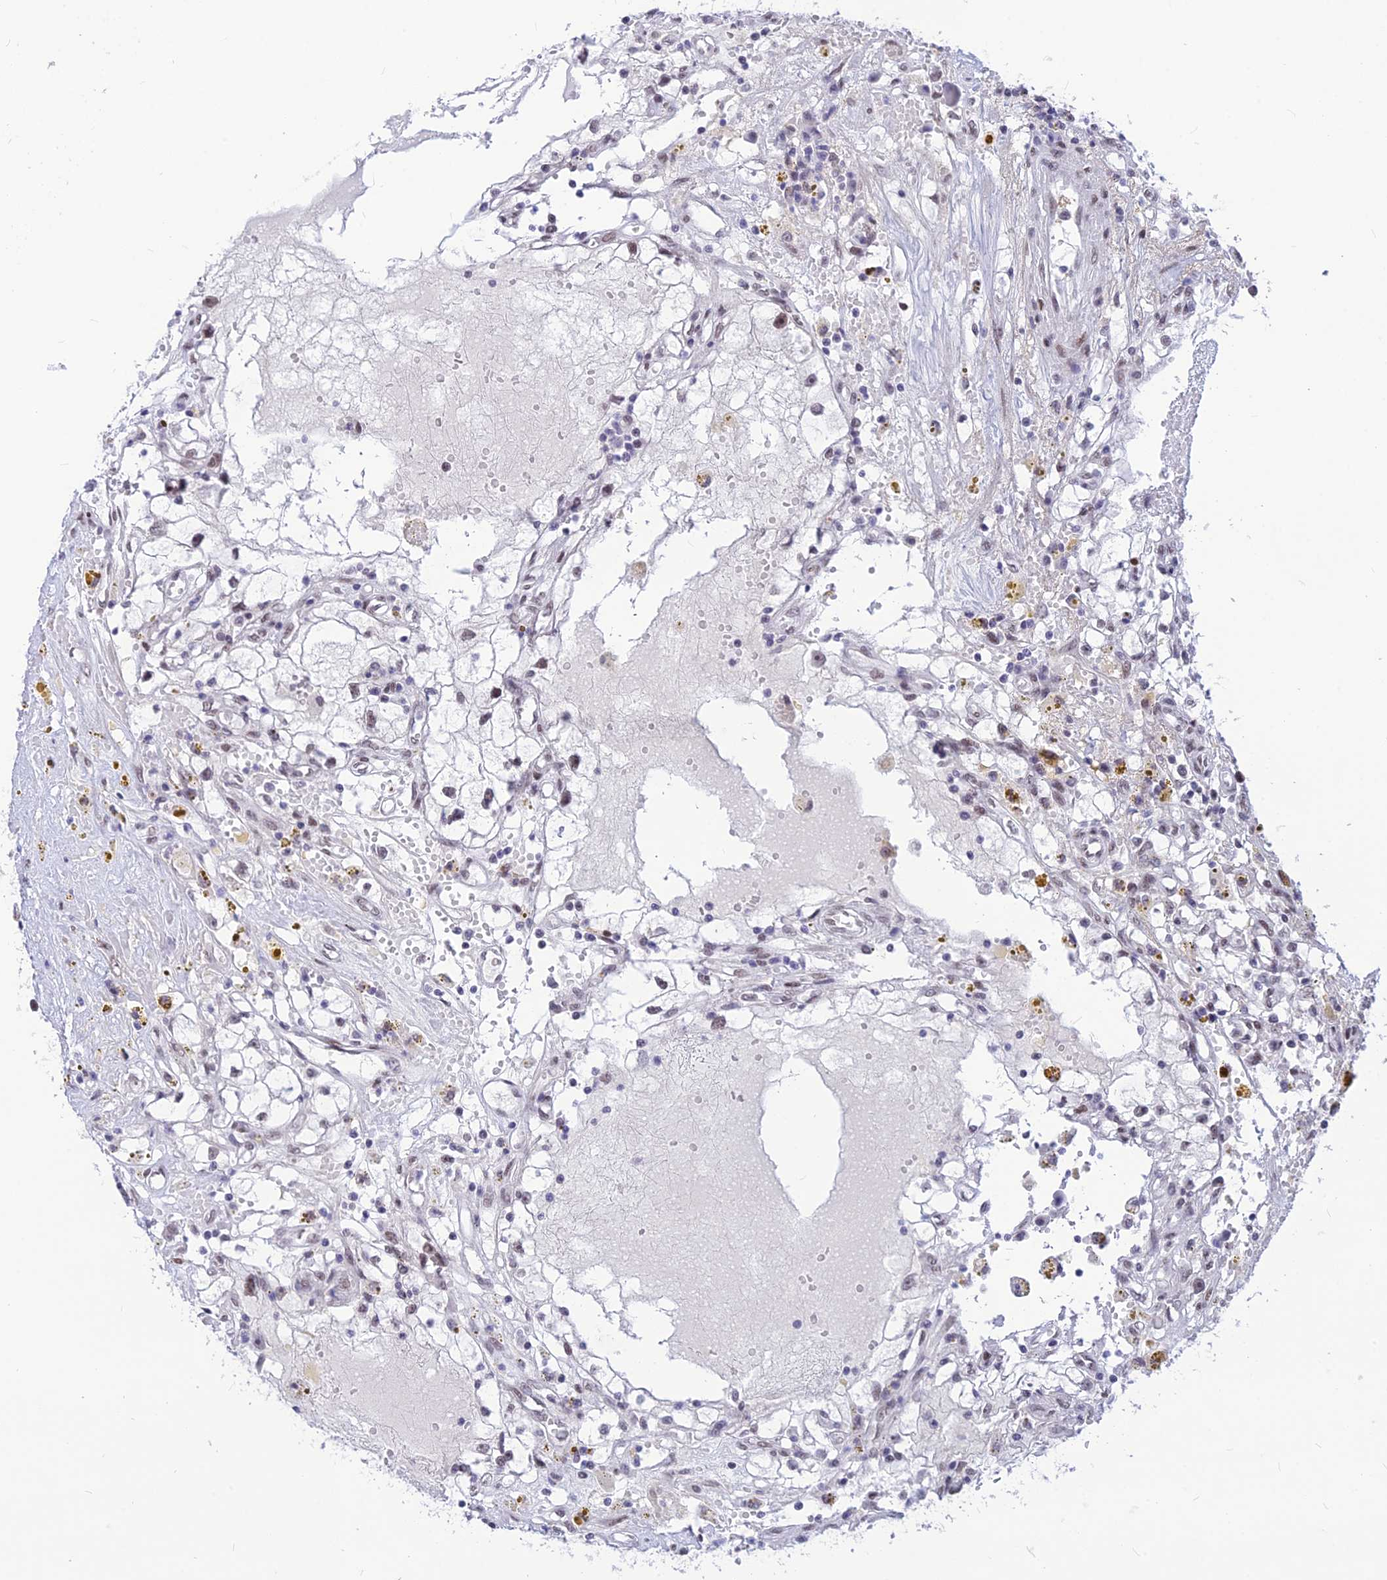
{"staining": {"intensity": "weak", "quantity": "<25%", "location": "nuclear"}, "tissue": "renal cancer", "cell_type": "Tumor cells", "image_type": "cancer", "snomed": [{"axis": "morphology", "description": "Adenocarcinoma, NOS"}, {"axis": "topography", "description": "Kidney"}], "caption": "Tumor cells are negative for protein expression in human renal cancer. (Immunohistochemistry, brightfield microscopy, high magnification).", "gene": "KCTD13", "patient": {"sex": "male", "age": 56}}